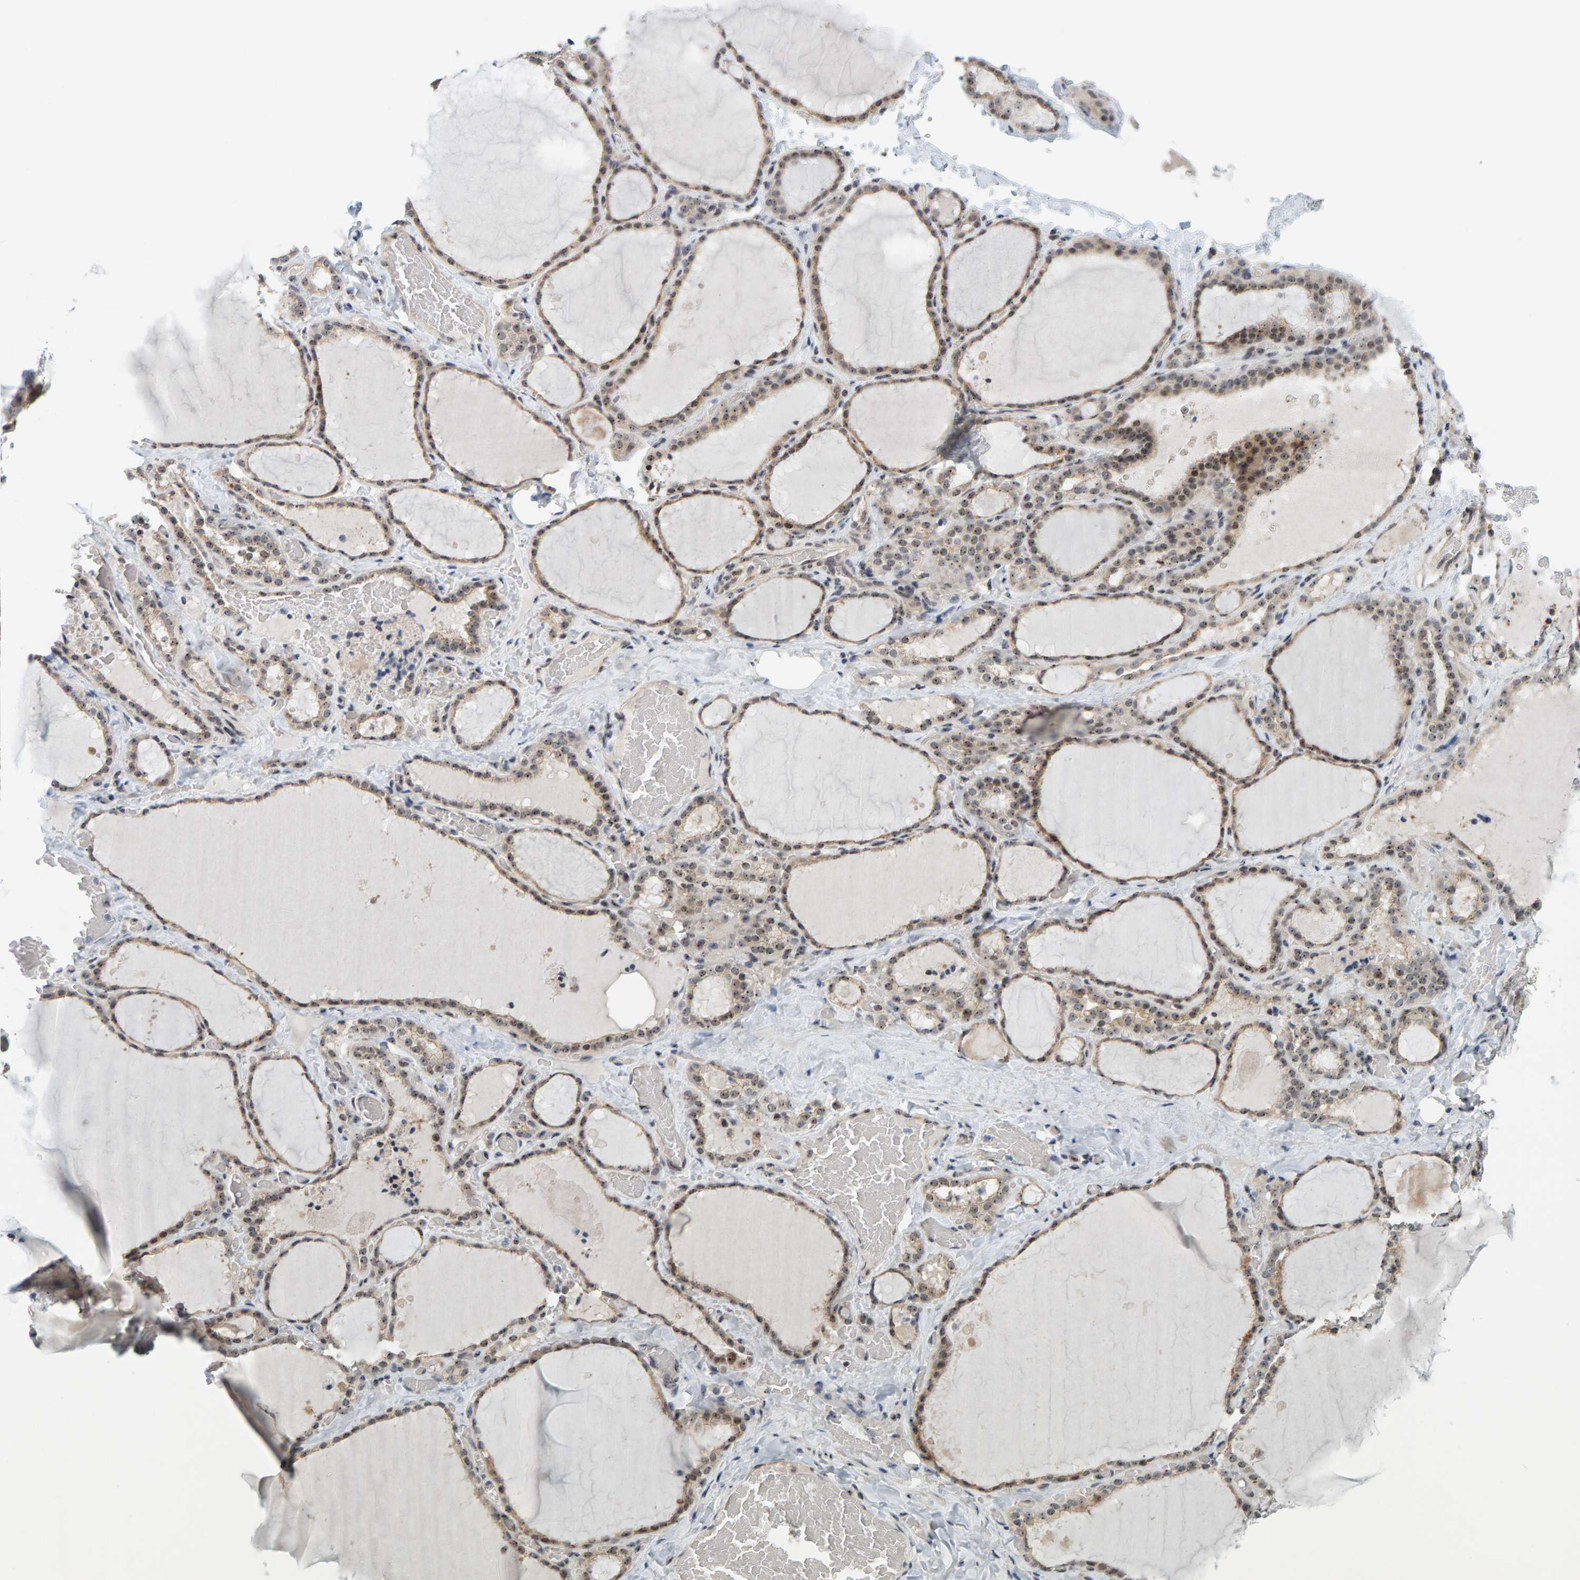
{"staining": {"intensity": "moderate", "quantity": ">75%", "location": "cytoplasmic/membranous,nuclear"}, "tissue": "thyroid gland", "cell_type": "Glandular cells", "image_type": "normal", "snomed": [{"axis": "morphology", "description": "Normal tissue, NOS"}, {"axis": "topography", "description": "Thyroid gland"}], "caption": "DAB immunohistochemical staining of unremarkable human thyroid gland reveals moderate cytoplasmic/membranous,nuclear protein expression in about >75% of glandular cells.", "gene": "POLR1E", "patient": {"sex": "female", "age": 22}}